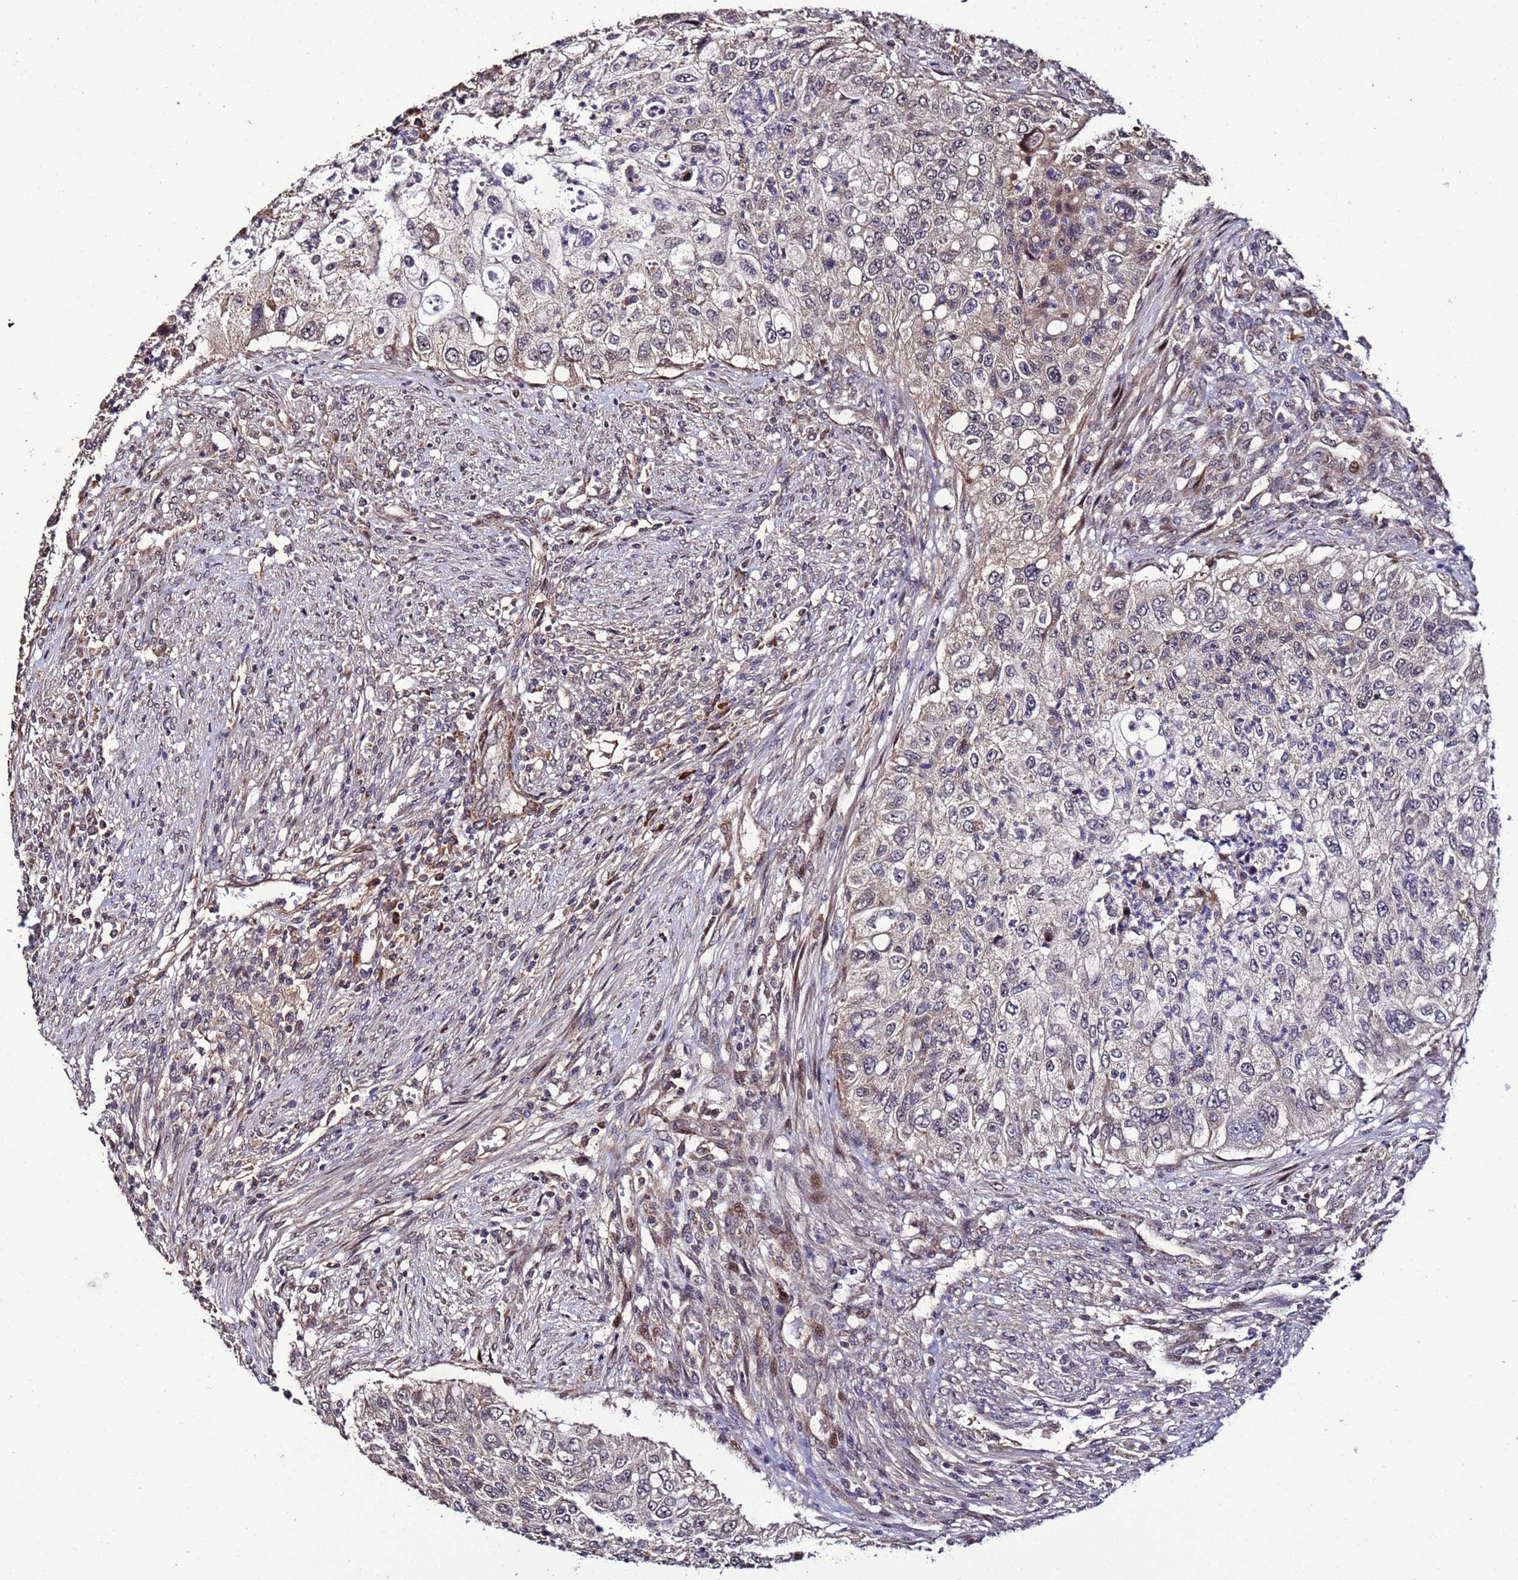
{"staining": {"intensity": "negative", "quantity": "none", "location": "none"}, "tissue": "urothelial cancer", "cell_type": "Tumor cells", "image_type": "cancer", "snomed": [{"axis": "morphology", "description": "Urothelial carcinoma, High grade"}, {"axis": "topography", "description": "Urinary bladder"}], "caption": "Tumor cells are negative for protein expression in human high-grade urothelial carcinoma. (DAB immunohistochemistry (IHC) visualized using brightfield microscopy, high magnification).", "gene": "WNK4", "patient": {"sex": "female", "age": 60}}